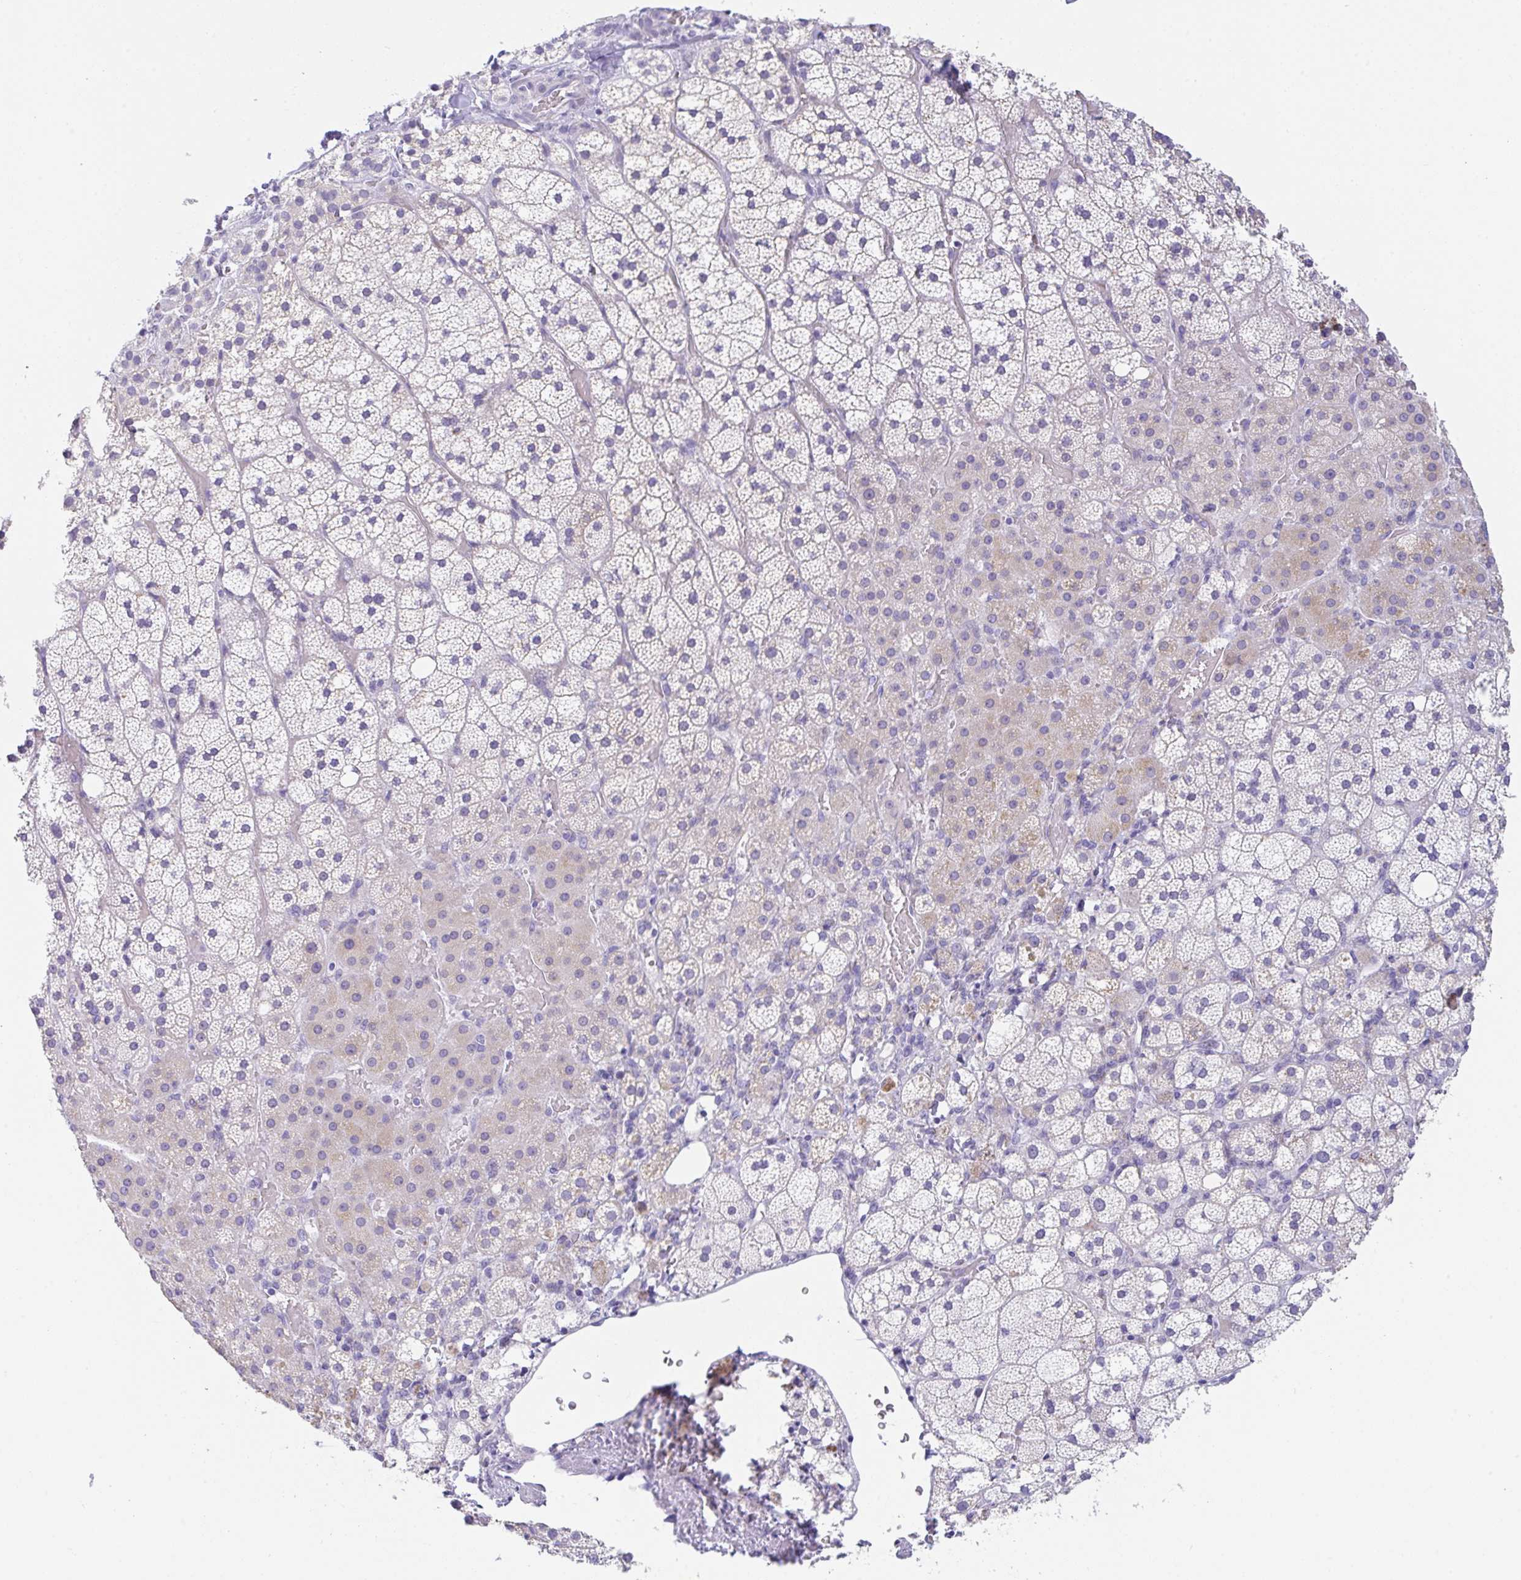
{"staining": {"intensity": "weak", "quantity": "25%-75%", "location": "cytoplasmic/membranous"}, "tissue": "adrenal gland", "cell_type": "Glandular cells", "image_type": "normal", "snomed": [{"axis": "morphology", "description": "Normal tissue, NOS"}, {"axis": "topography", "description": "Adrenal gland"}], "caption": "The histopathology image displays immunohistochemical staining of benign adrenal gland. There is weak cytoplasmic/membranous positivity is seen in about 25%-75% of glandular cells.", "gene": "TRAF4", "patient": {"sex": "male", "age": 53}}